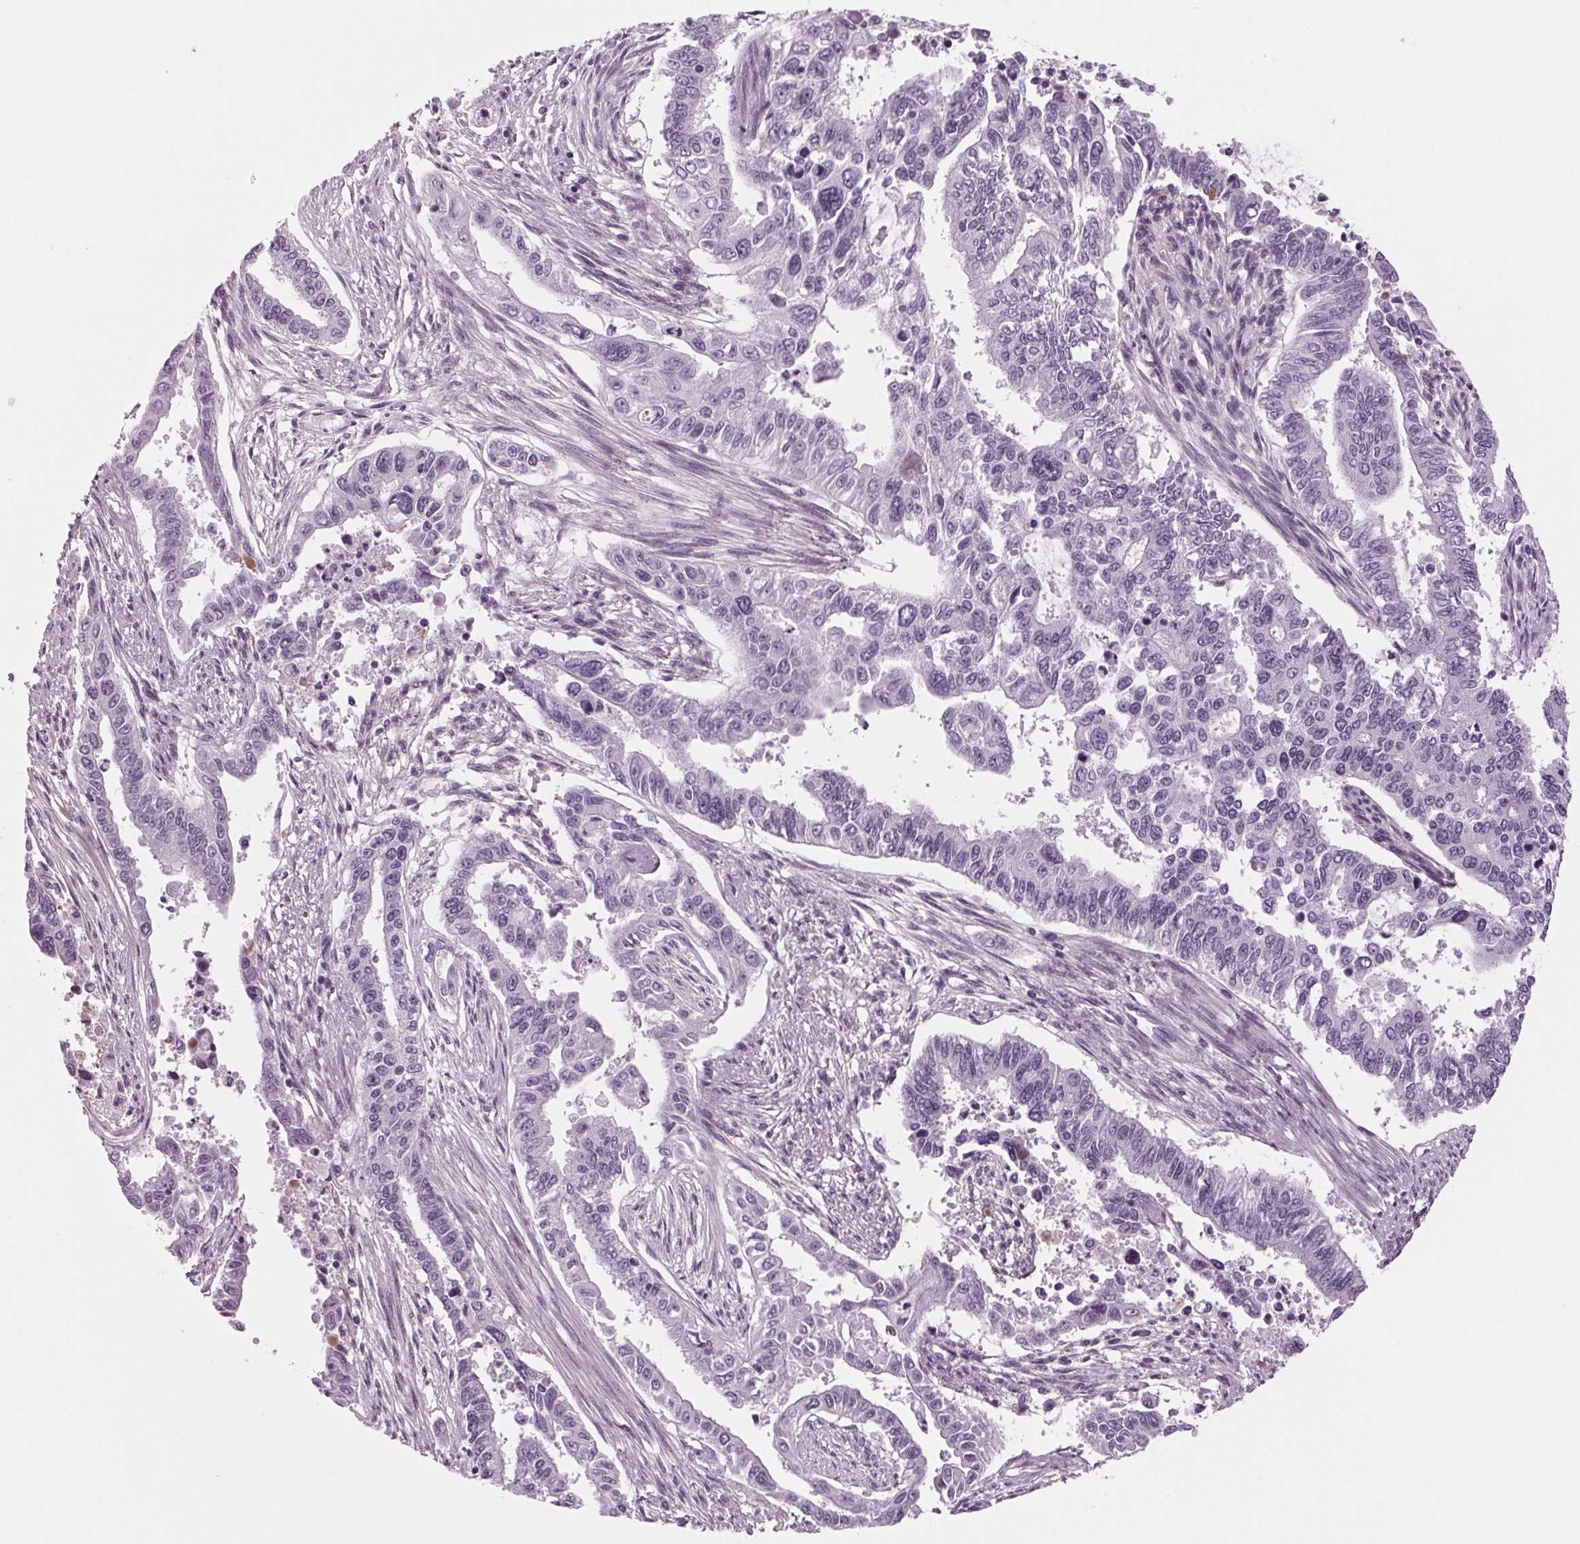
{"staining": {"intensity": "negative", "quantity": "none", "location": "none"}, "tissue": "endometrial cancer", "cell_type": "Tumor cells", "image_type": "cancer", "snomed": [{"axis": "morphology", "description": "Adenocarcinoma, NOS"}, {"axis": "topography", "description": "Uterus"}], "caption": "DAB (3,3'-diaminobenzidine) immunohistochemical staining of adenocarcinoma (endometrial) displays no significant staining in tumor cells. (DAB (3,3'-diaminobenzidine) immunohistochemistry (IHC), high magnification).", "gene": "BHLHE22", "patient": {"sex": "female", "age": 59}}